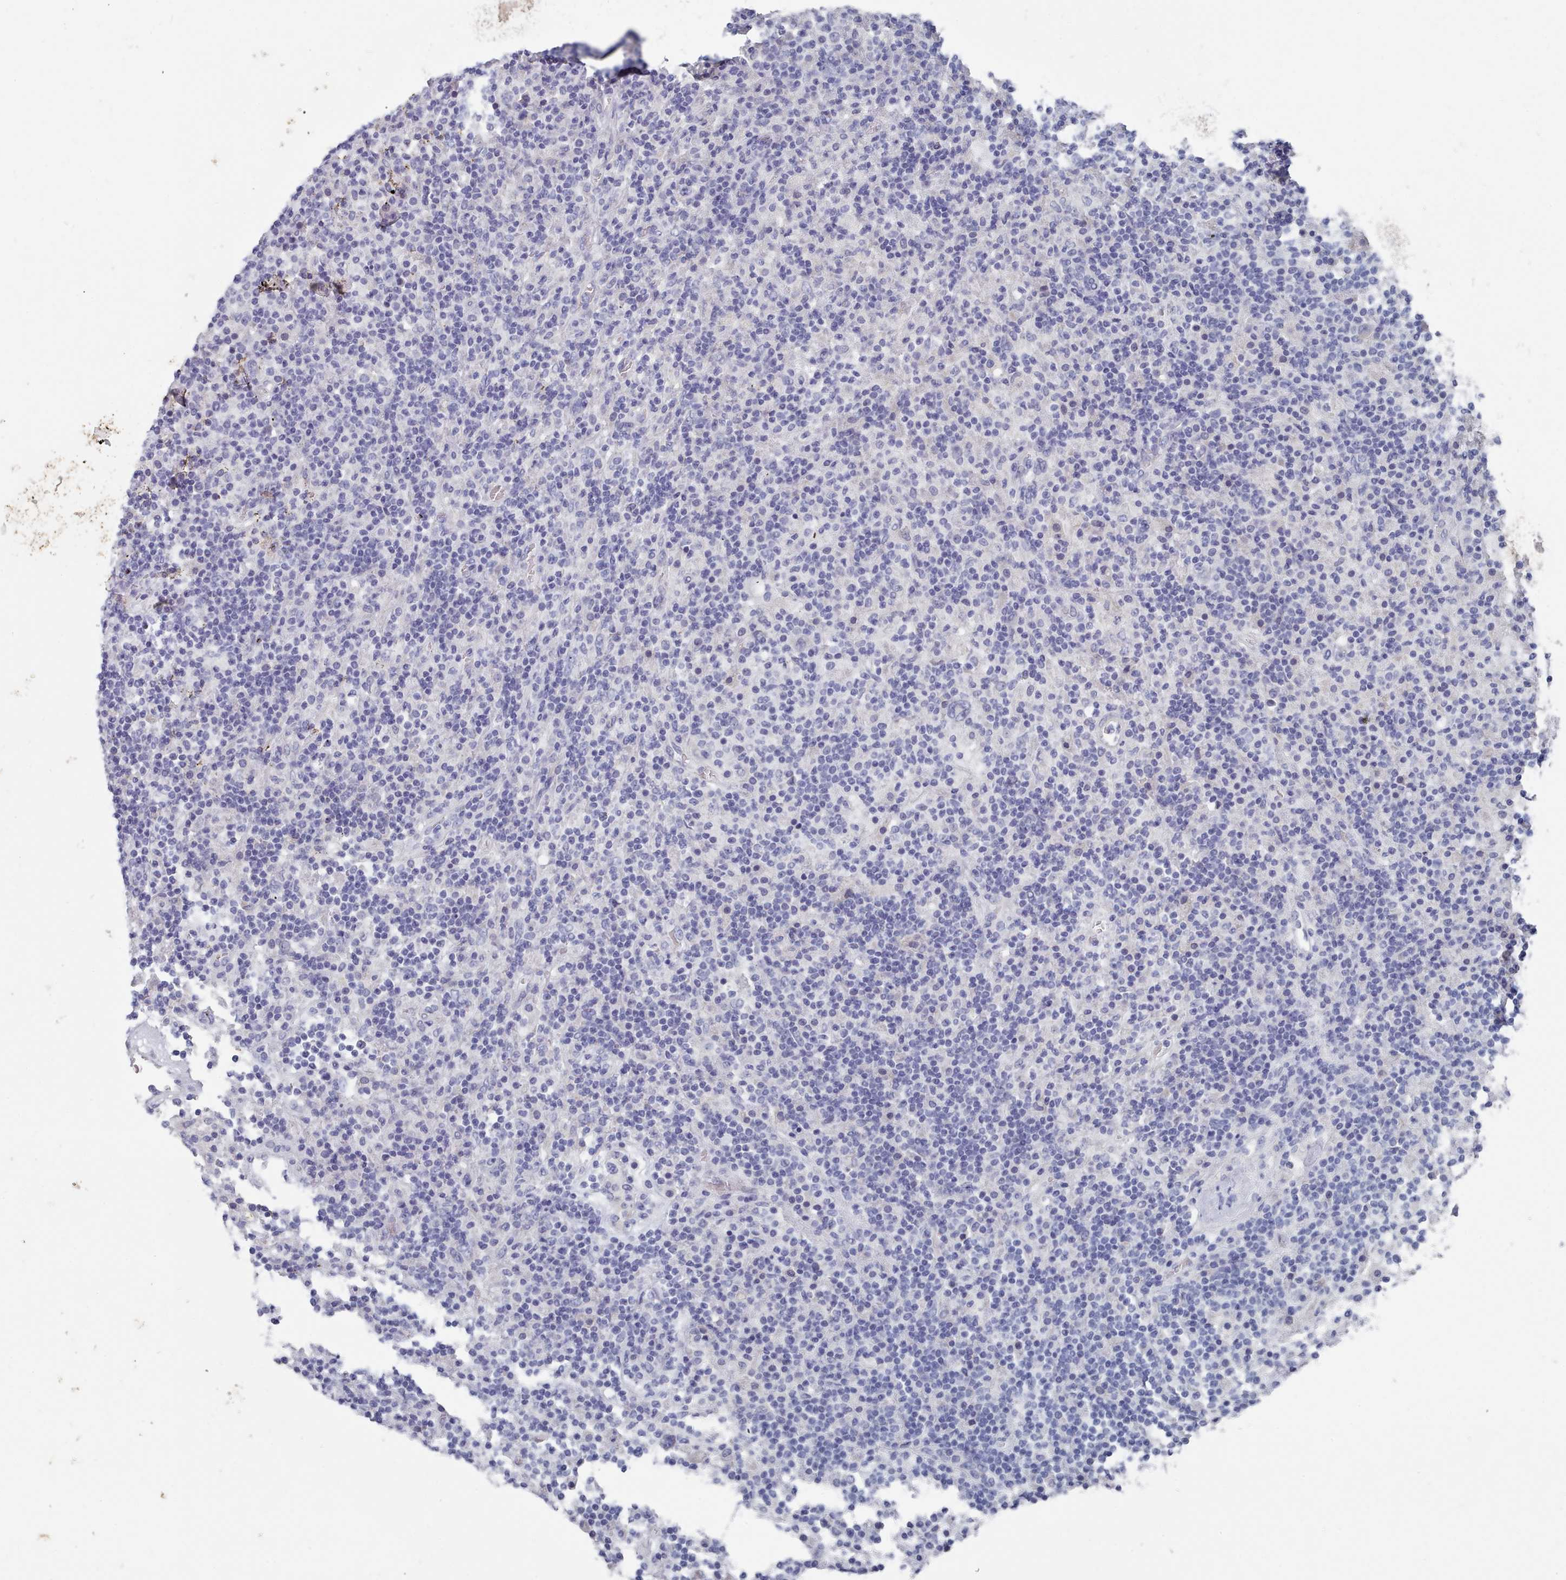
{"staining": {"intensity": "negative", "quantity": "none", "location": "none"}, "tissue": "lymphoma", "cell_type": "Tumor cells", "image_type": "cancer", "snomed": [{"axis": "morphology", "description": "Hodgkin's disease, NOS"}, {"axis": "topography", "description": "Lymph node"}], "caption": "Immunohistochemical staining of human Hodgkin's disease exhibits no significant positivity in tumor cells. Nuclei are stained in blue.", "gene": "ACAD11", "patient": {"sex": "male", "age": 70}}